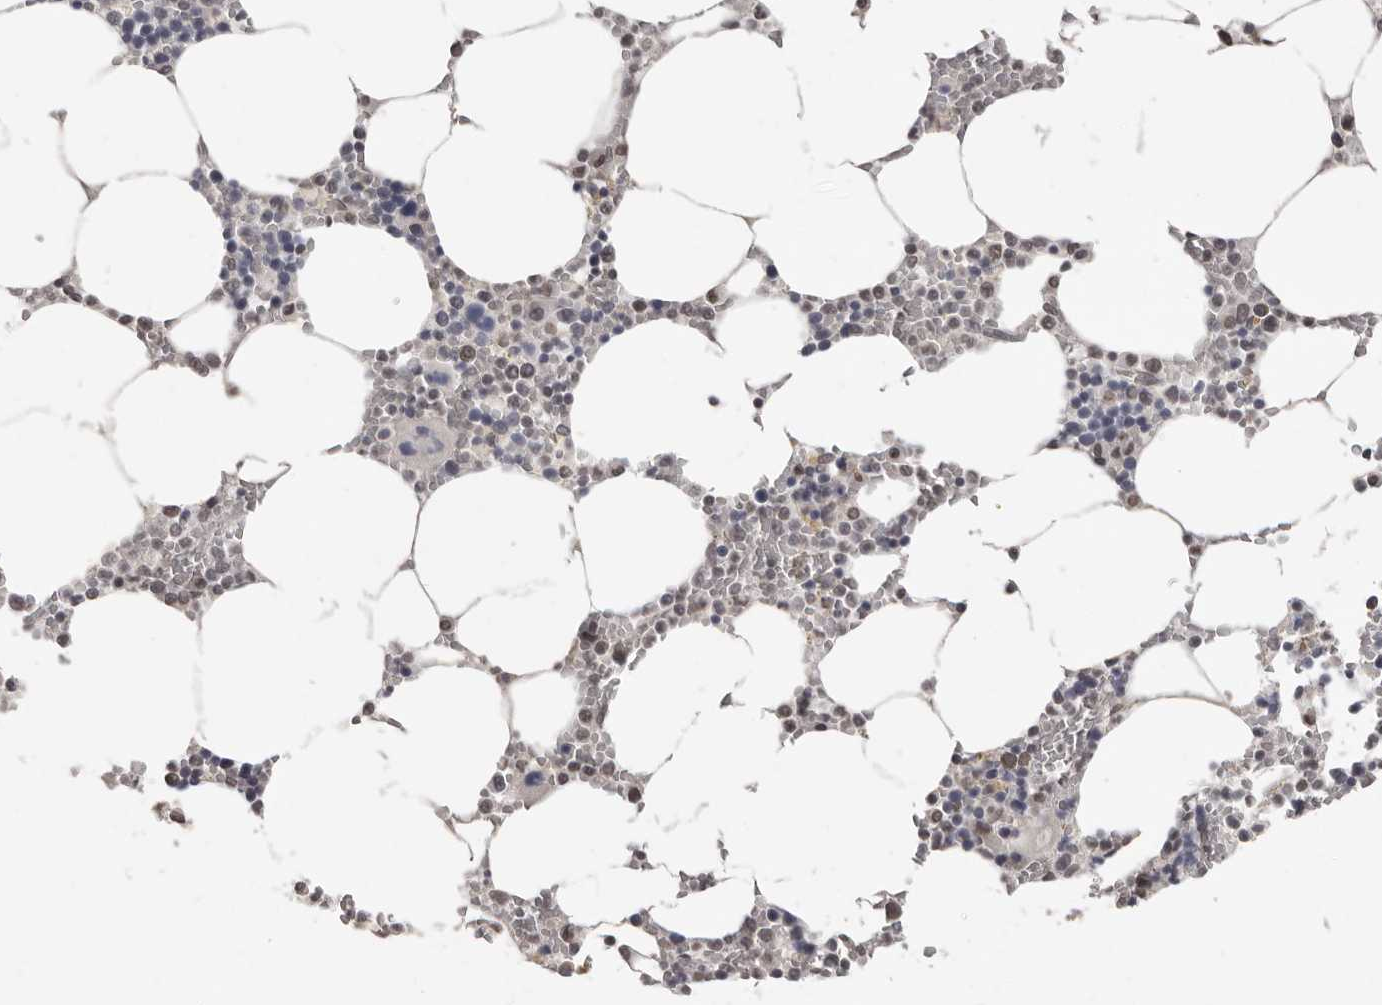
{"staining": {"intensity": "moderate", "quantity": "<25%", "location": "nuclear"}, "tissue": "bone marrow", "cell_type": "Hematopoietic cells", "image_type": "normal", "snomed": [{"axis": "morphology", "description": "Normal tissue, NOS"}, {"axis": "topography", "description": "Bone marrow"}], "caption": "Immunohistochemistry (IHC) (DAB) staining of benign bone marrow reveals moderate nuclear protein positivity in approximately <25% of hematopoietic cells. The protein of interest is stained brown, and the nuclei are stained in blue (DAB IHC with brightfield microscopy, high magnification).", "gene": "SRCAP", "patient": {"sex": "male", "age": 70}}